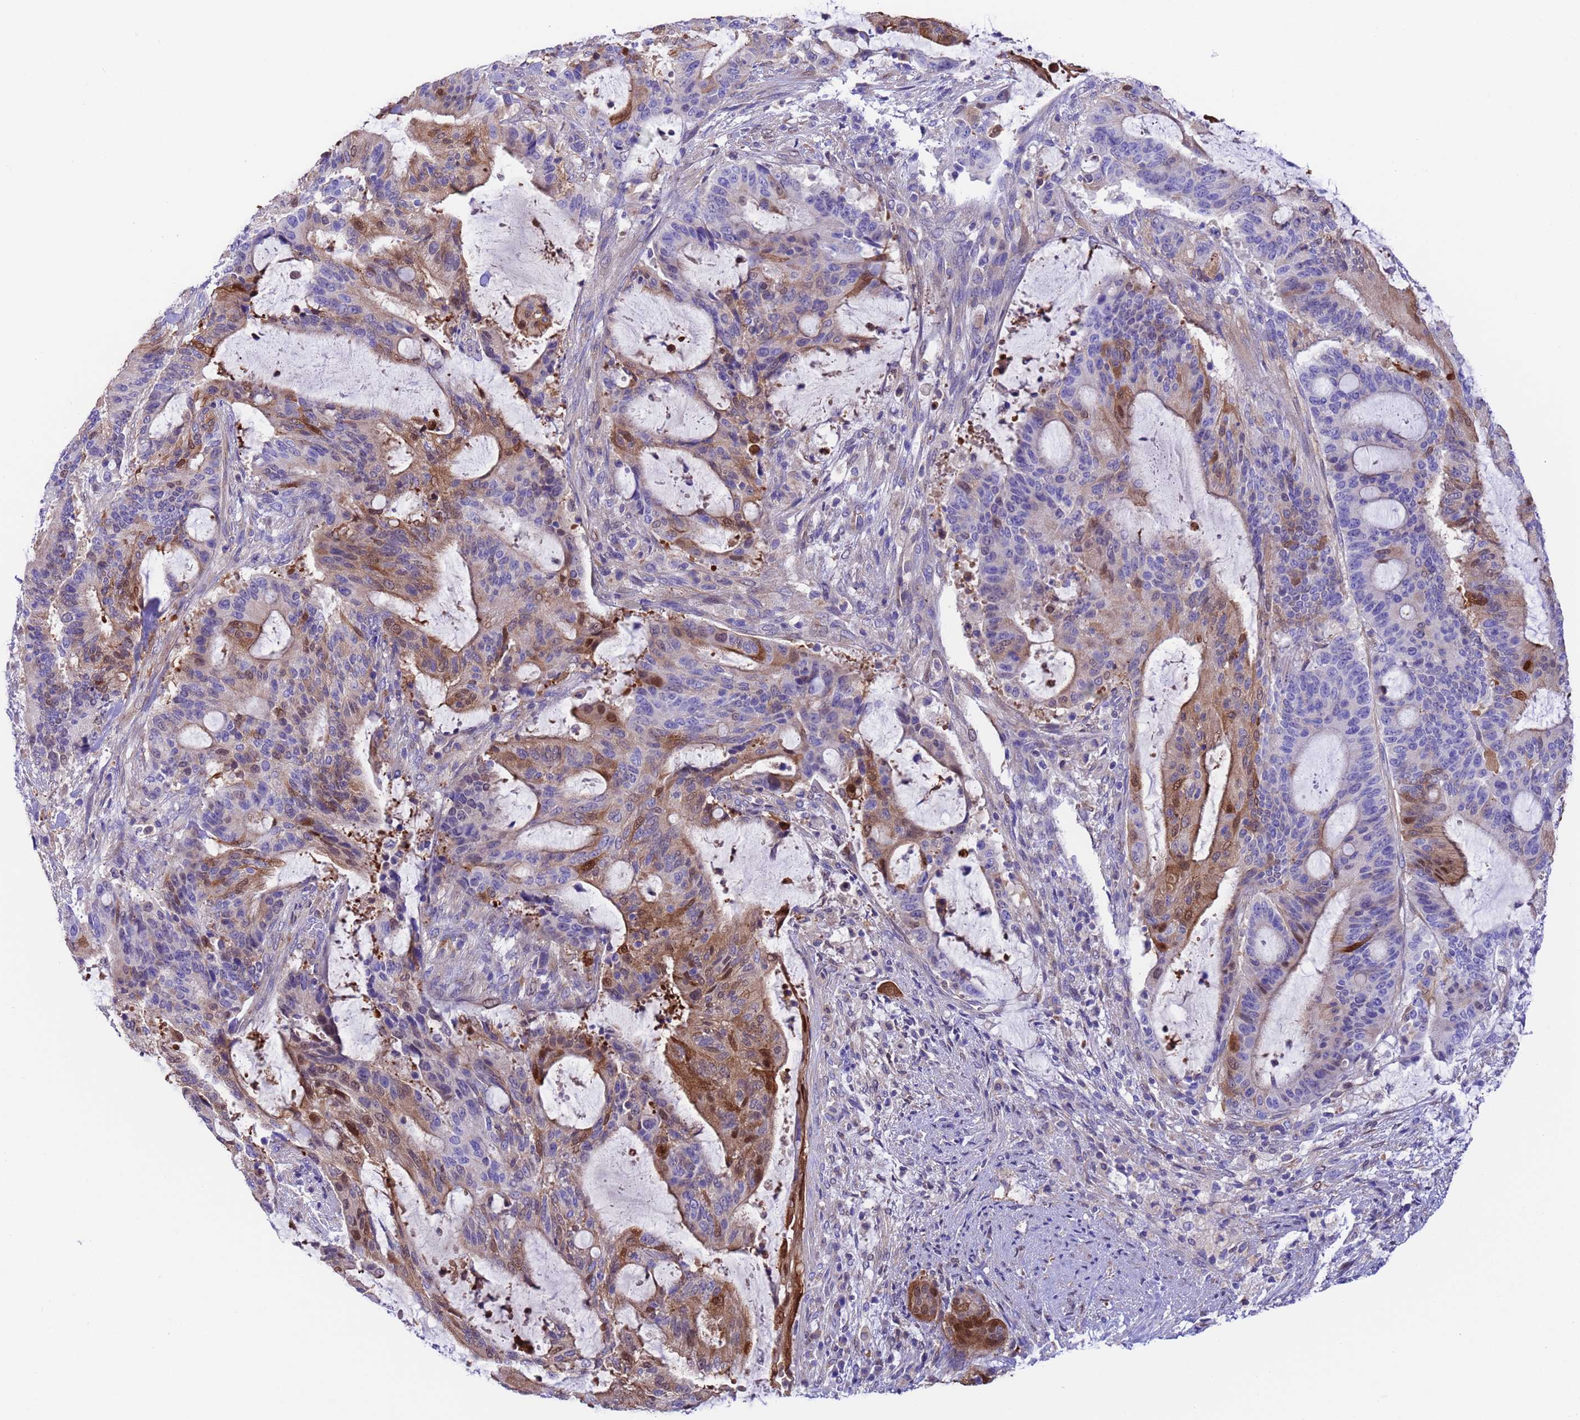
{"staining": {"intensity": "moderate", "quantity": "<25%", "location": "cytoplasmic/membranous,nuclear"}, "tissue": "liver cancer", "cell_type": "Tumor cells", "image_type": "cancer", "snomed": [{"axis": "morphology", "description": "Normal tissue, NOS"}, {"axis": "morphology", "description": "Cholangiocarcinoma"}, {"axis": "topography", "description": "Liver"}, {"axis": "topography", "description": "Peripheral nerve tissue"}], "caption": "A histopathology image showing moderate cytoplasmic/membranous and nuclear staining in about <25% of tumor cells in liver cancer, as visualized by brown immunohistochemical staining.", "gene": "C6orf47", "patient": {"sex": "female", "age": 73}}